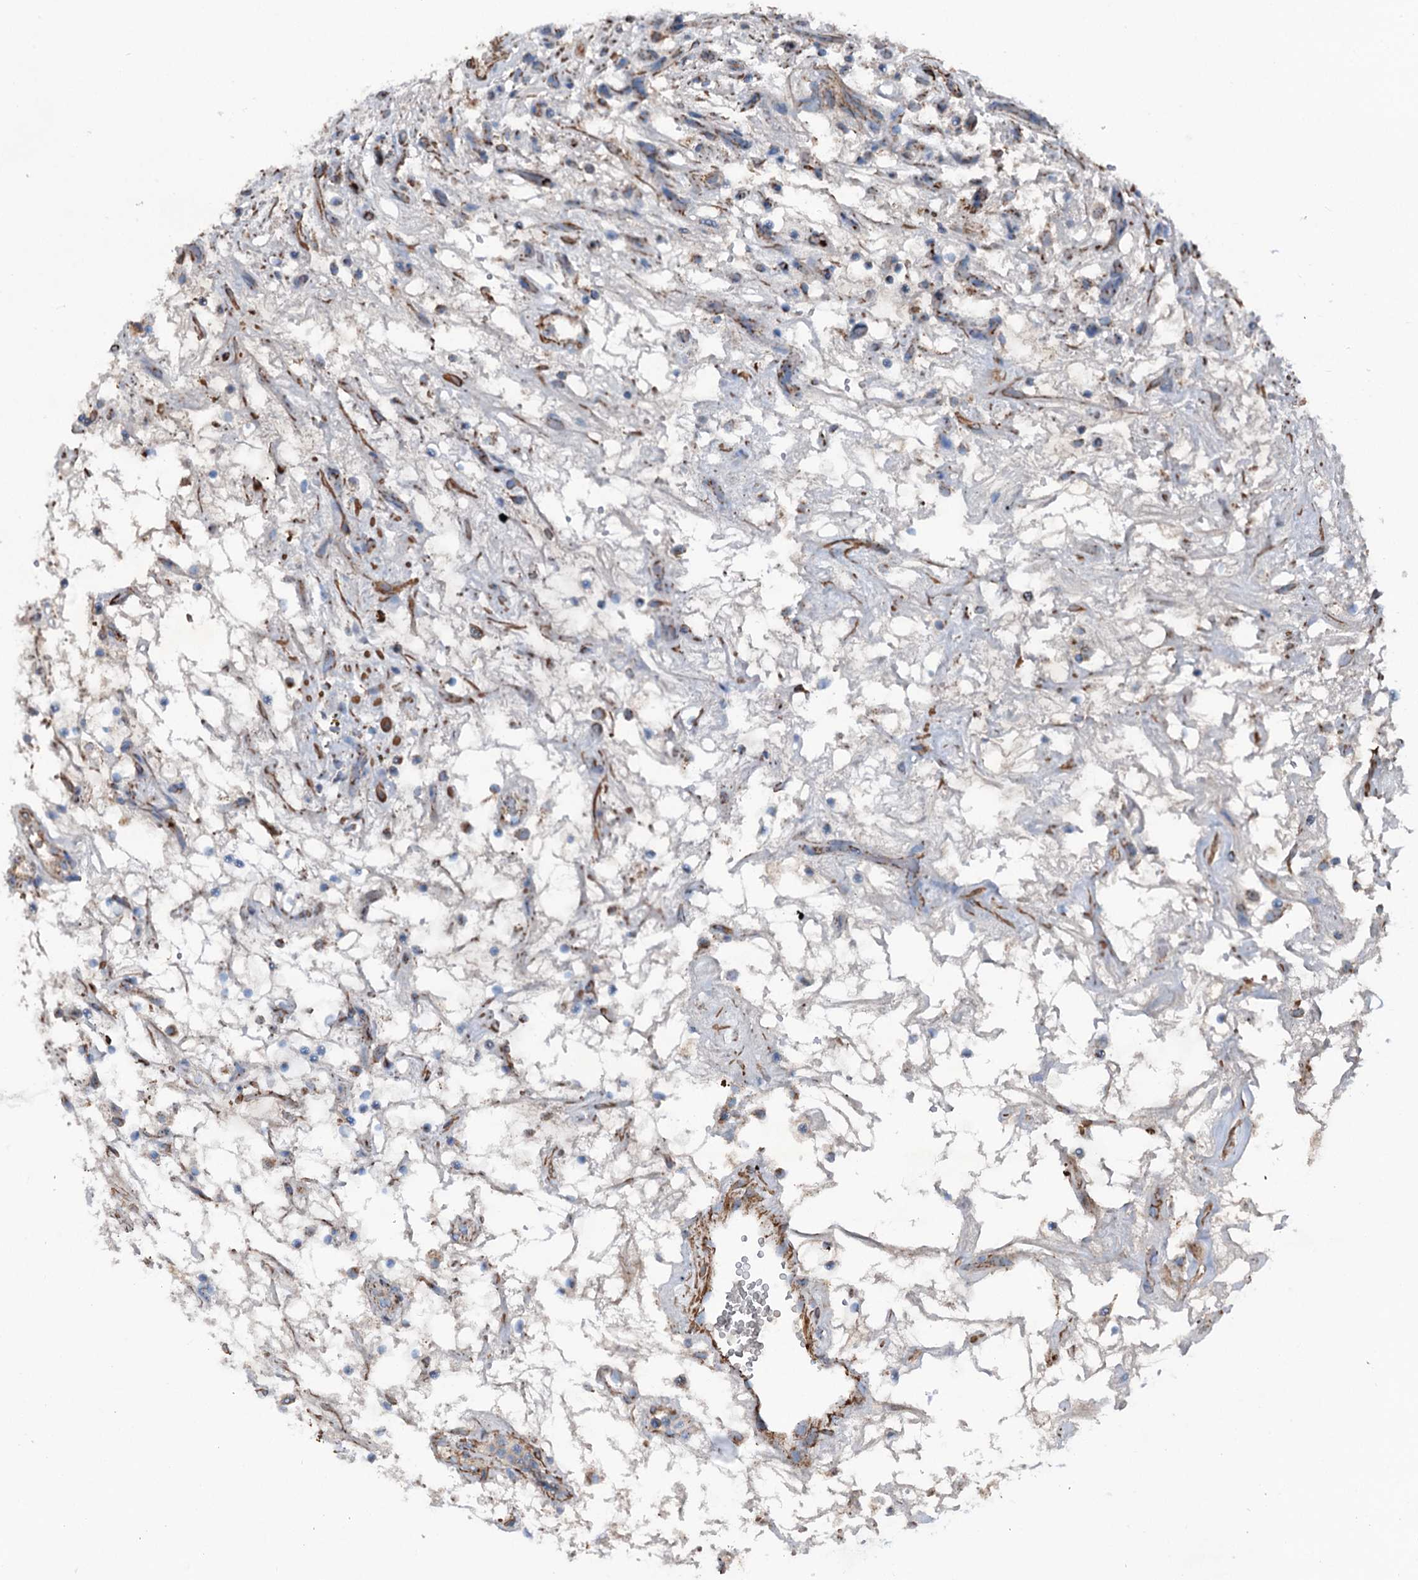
{"staining": {"intensity": "moderate", "quantity": "<25%", "location": "cytoplasmic/membranous"}, "tissue": "renal cancer", "cell_type": "Tumor cells", "image_type": "cancer", "snomed": [{"axis": "morphology", "description": "Adenocarcinoma, NOS"}, {"axis": "topography", "description": "Kidney"}], "caption": "Protein staining of renal adenocarcinoma tissue demonstrates moderate cytoplasmic/membranous positivity in approximately <25% of tumor cells.", "gene": "DDIAS", "patient": {"sex": "female", "age": 69}}